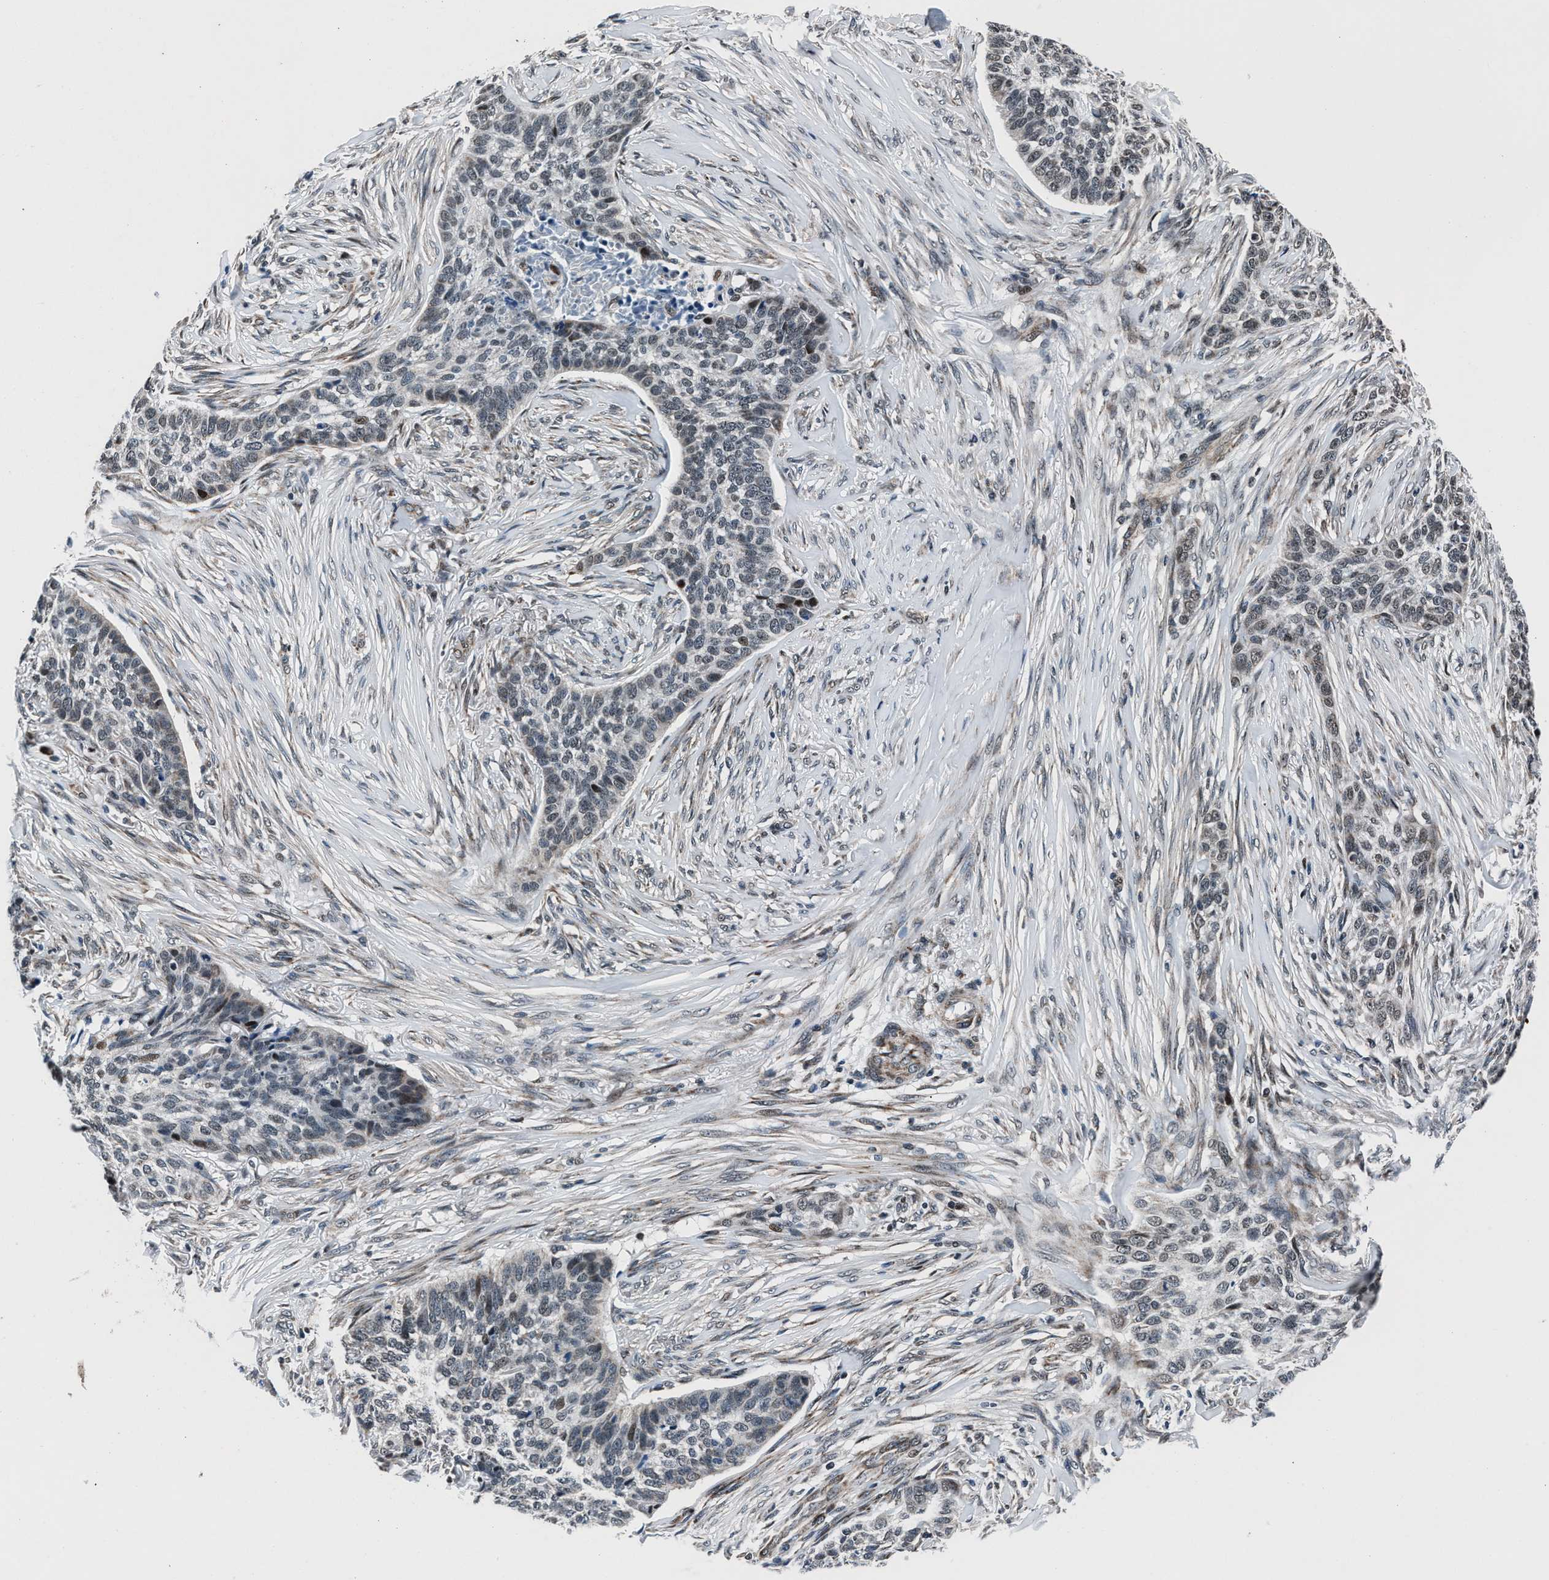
{"staining": {"intensity": "negative", "quantity": "none", "location": "none"}, "tissue": "skin cancer", "cell_type": "Tumor cells", "image_type": "cancer", "snomed": [{"axis": "morphology", "description": "Basal cell carcinoma"}, {"axis": "topography", "description": "Skin"}], "caption": "Skin basal cell carcinoma was stained to show a protein in brown. There is no significant positivity in tumor cells.", "gene": "PRRC2B", "patient": {"sex": "male", "age": 85}}